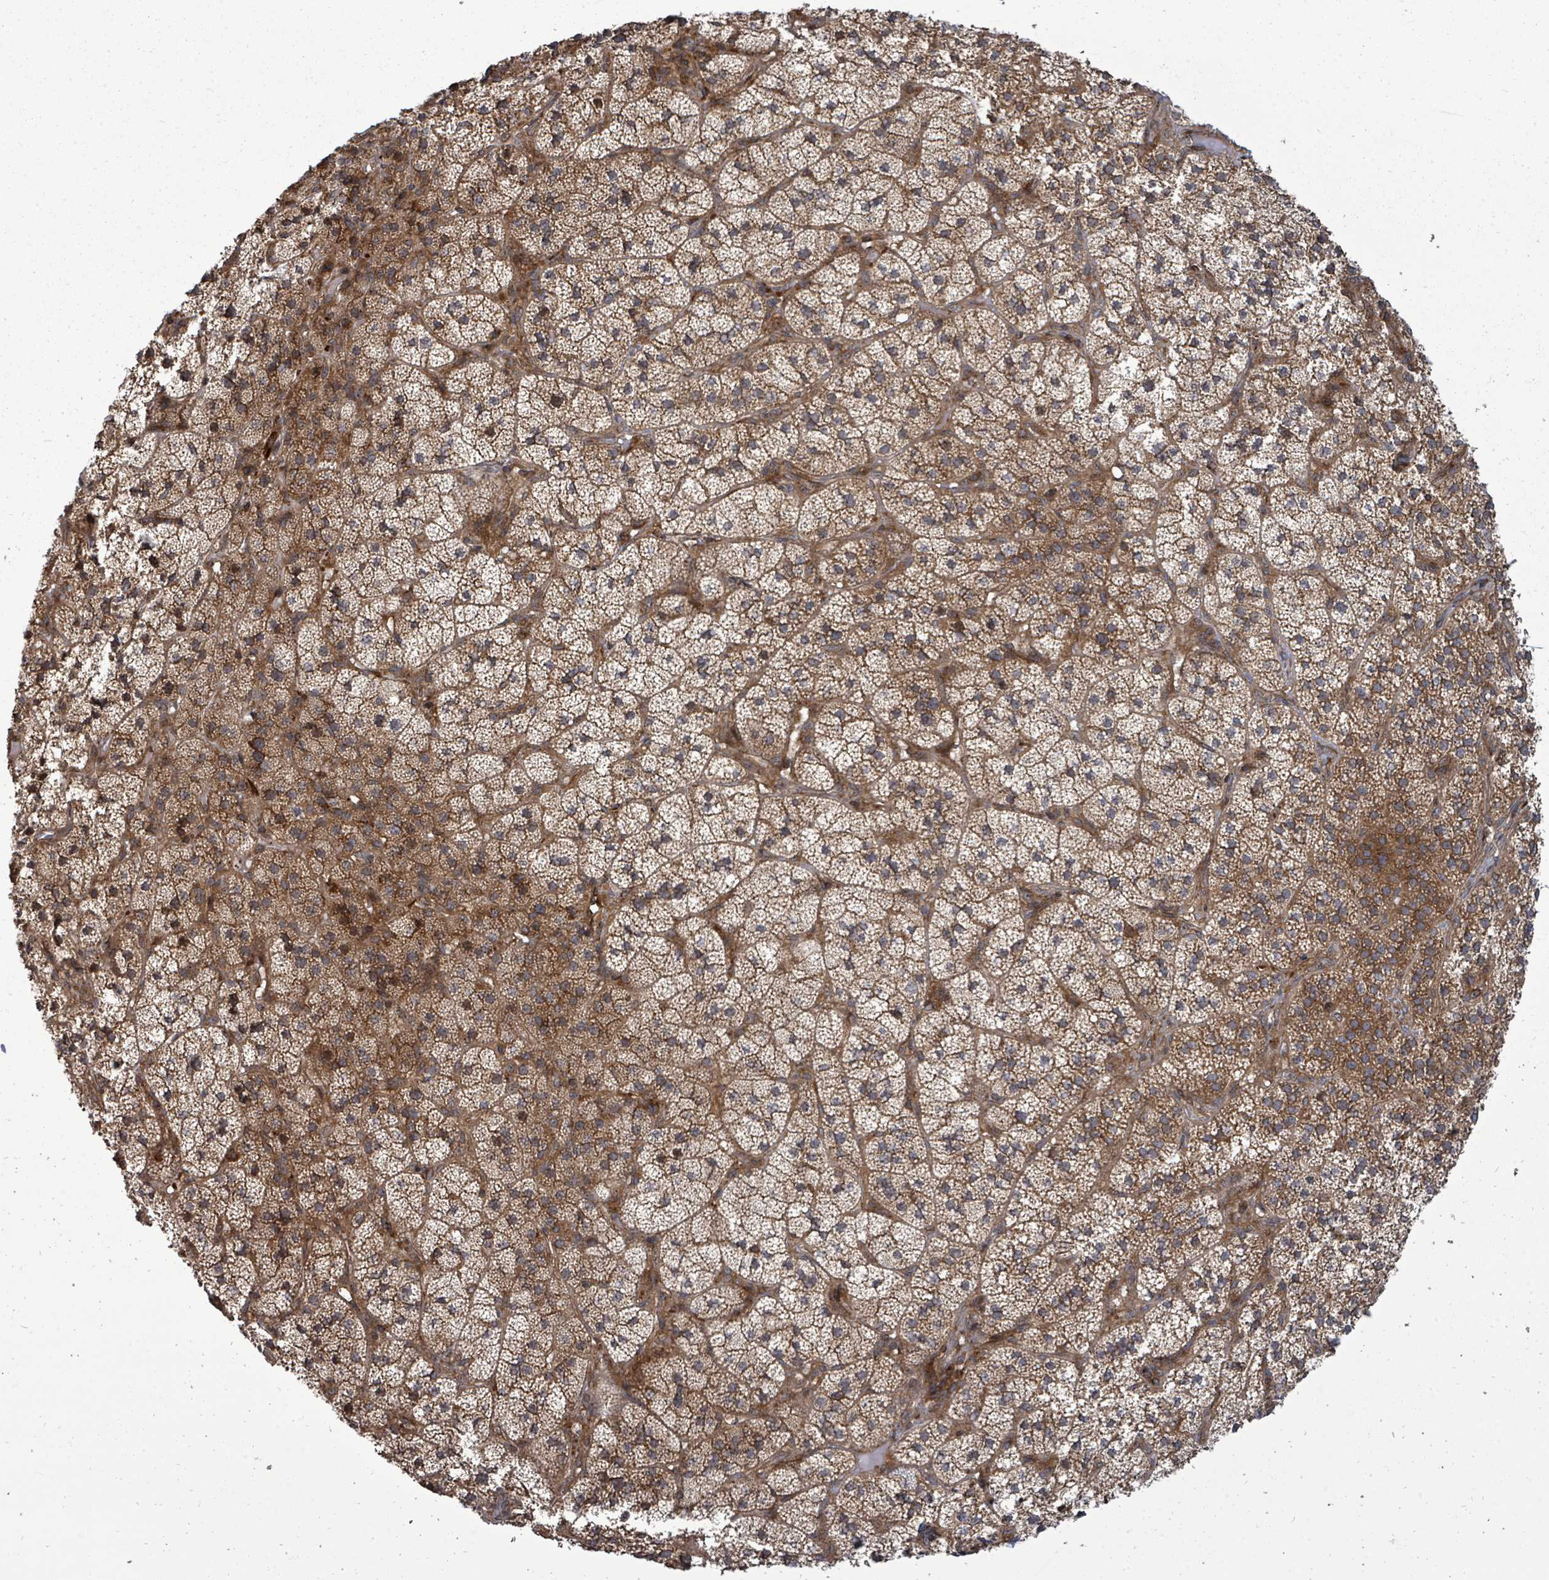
{"staining": {"intensity": "moderate", "quantity": ">75%", "location": "cytoplasmic/membranous"}, "tissue": "adrenal gland", "cell_type": "Glandular cells", "image_type": "normal", "snomed": [{"axis": "morphology", "description": "Normal tissue, NOS"}, {"axis": "topography", "description": "Adrenal gland"}], "caption": "Immunohistochemistry (IHC) (DAB (3,3'-diaminobenzidine)) staining of unremarkable human adrenal gland demonstrates moderate cytoplasmic/membranous protein expression in approximately >75% of glandular cells.", "gene": "EIF3CL", "patient": {"sex": "female", "age": 58}}